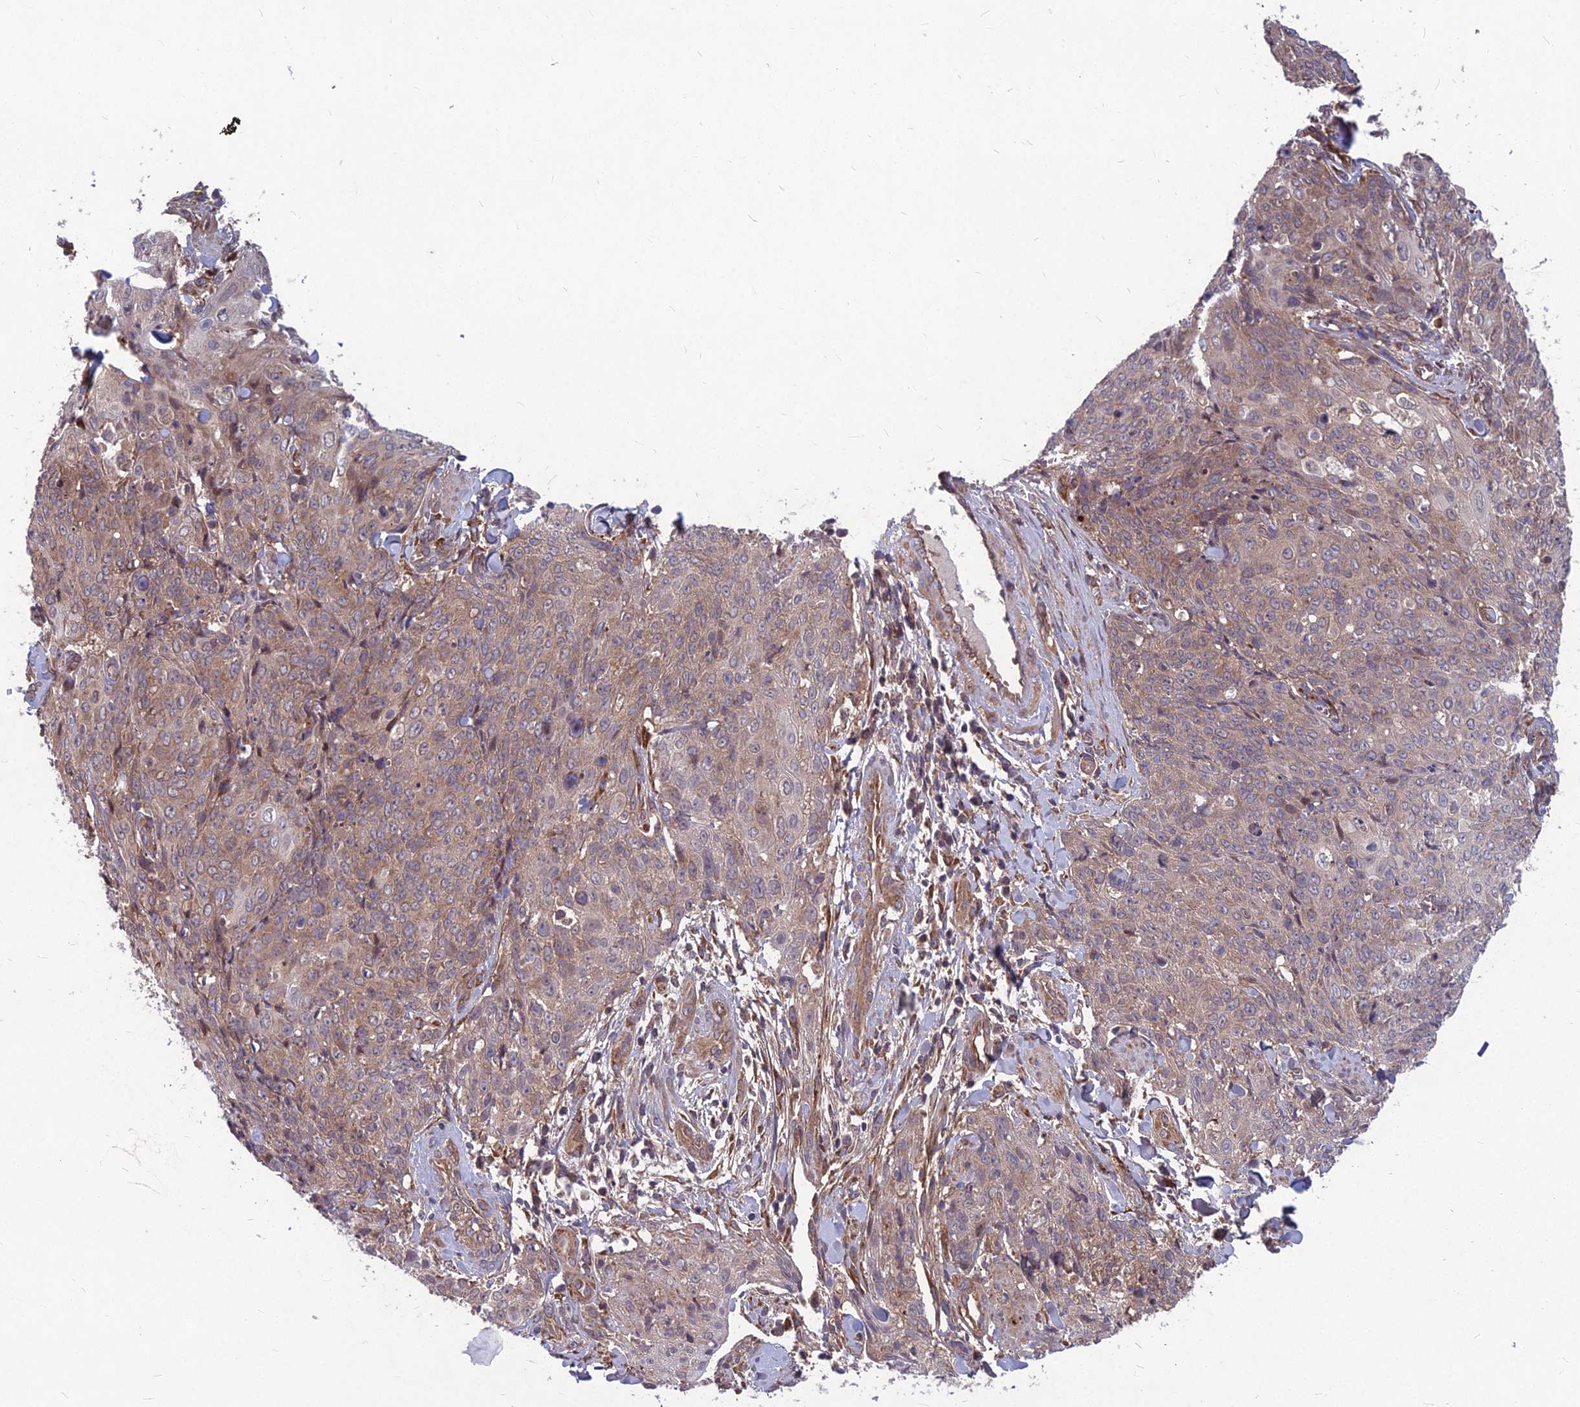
{"staining": {"intensity": "weak", "quantity": "<25%", "location": "cytoplasmic/membranous"}, "tissue": "skin cancer", "cell_type": "Tumor cells", "image_type": "cancer", "snomed": [{"axis": "morphology", "description": "Squamous cell carcinoma, NOS"}, {"axis": "topography", "description": "Skin"}, {"axis": "topography", "description": "Vulva"}], "caption": "Immunohistochemistry (IHC) histopathology image of skin cancer stained for a protein (brown), which shows no positivity in tumor cells.", "gene": "MFSD8", "patient": {"sex": "female", "age": 85}}